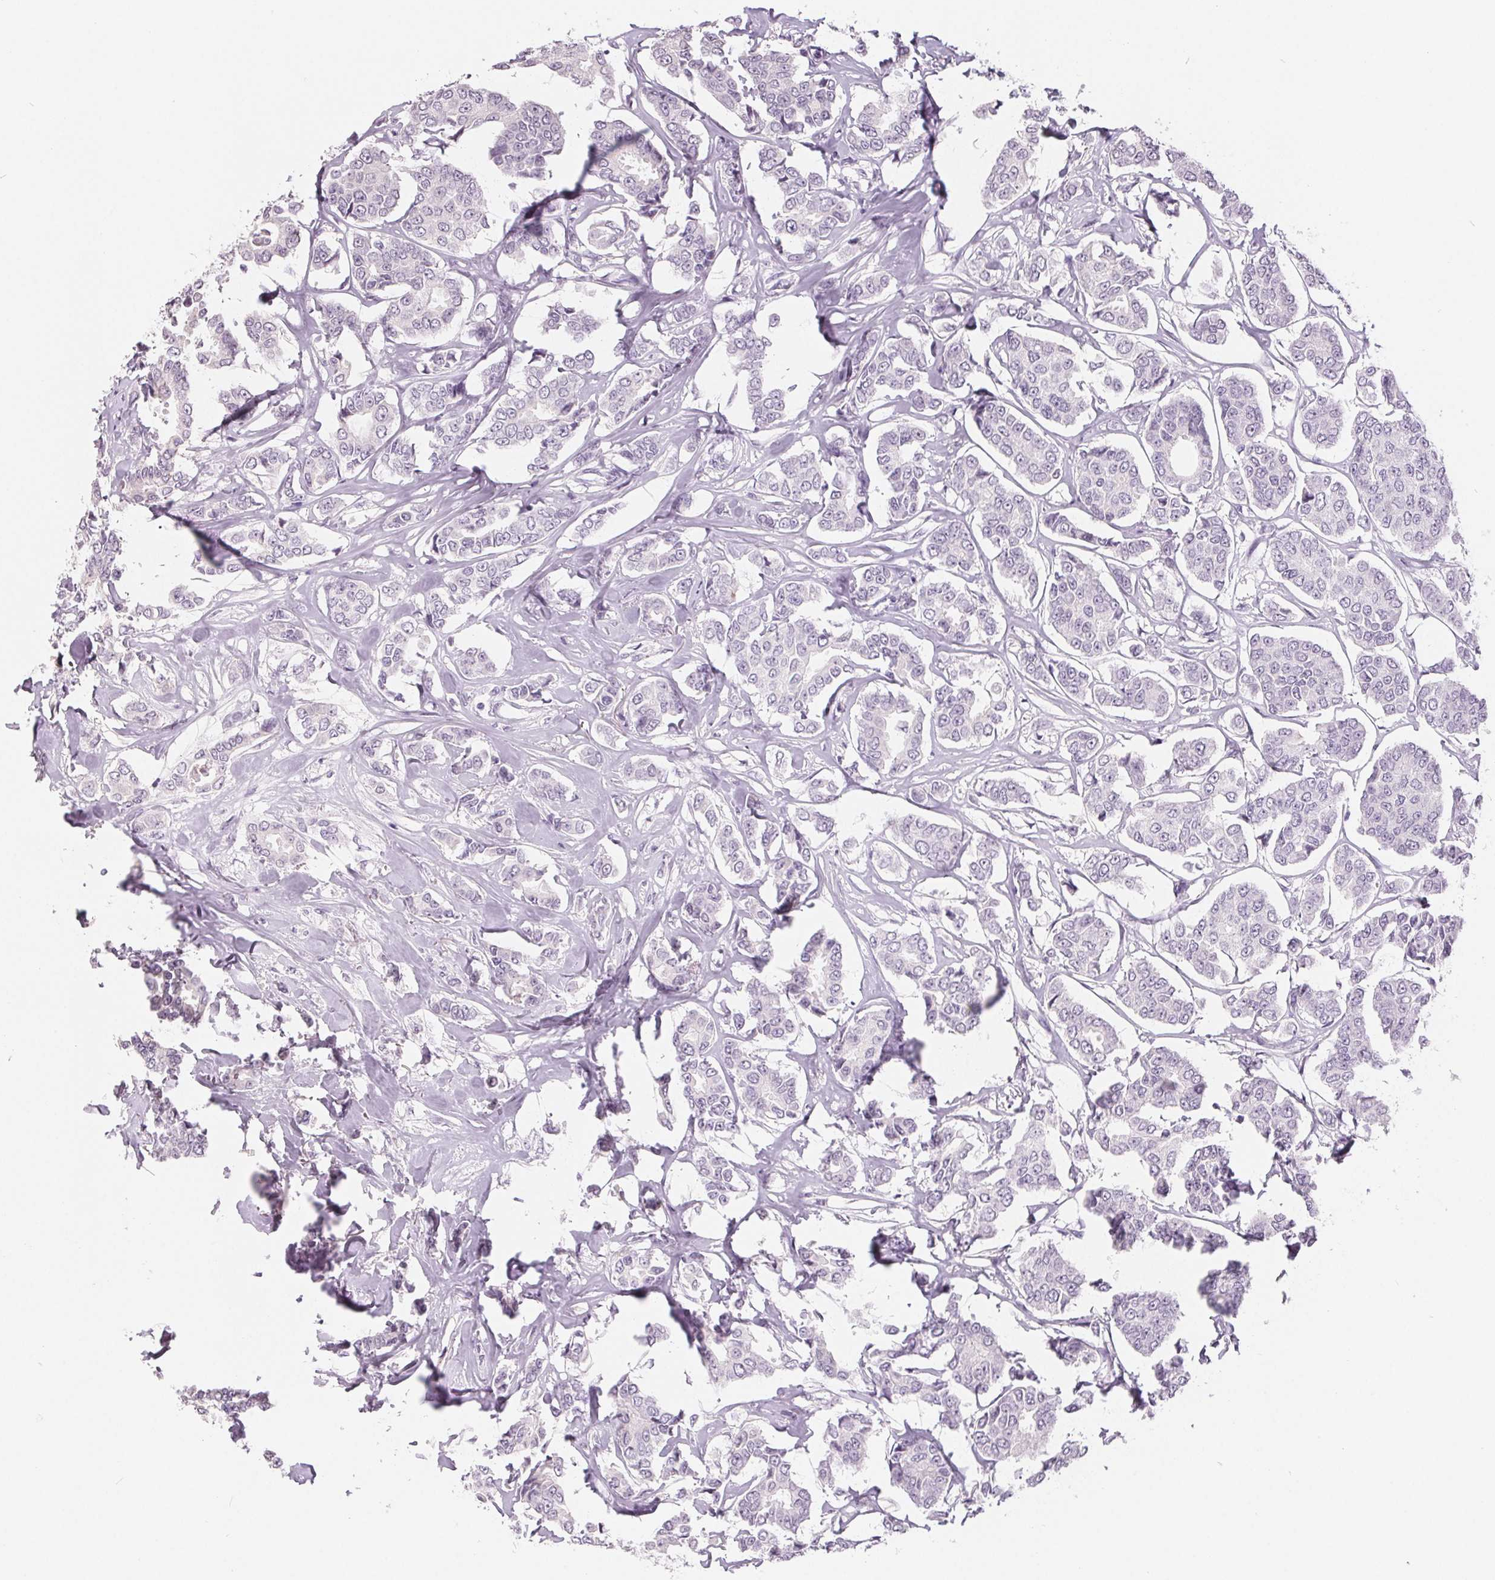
{"staining": {"intensity": "negative", "quantity": "none", "location": "none"}, "tissue": "breast cancer", "cell_type": "Tumor cells", "image_type": "cancer", "snomed": [{"axis": "morphology", "description": "Duct carcinoma"}, {"axis": "topography", "description": "Breast"}], "caption": "There is no significant staining in tumor cells of breast infiltrating ductal carcinoma. (Brightfield microscopy of DAB immunohistochemistry at high magnification).", "gene": "ZBBX", "patient": {"sex": "female", "age": 94}}